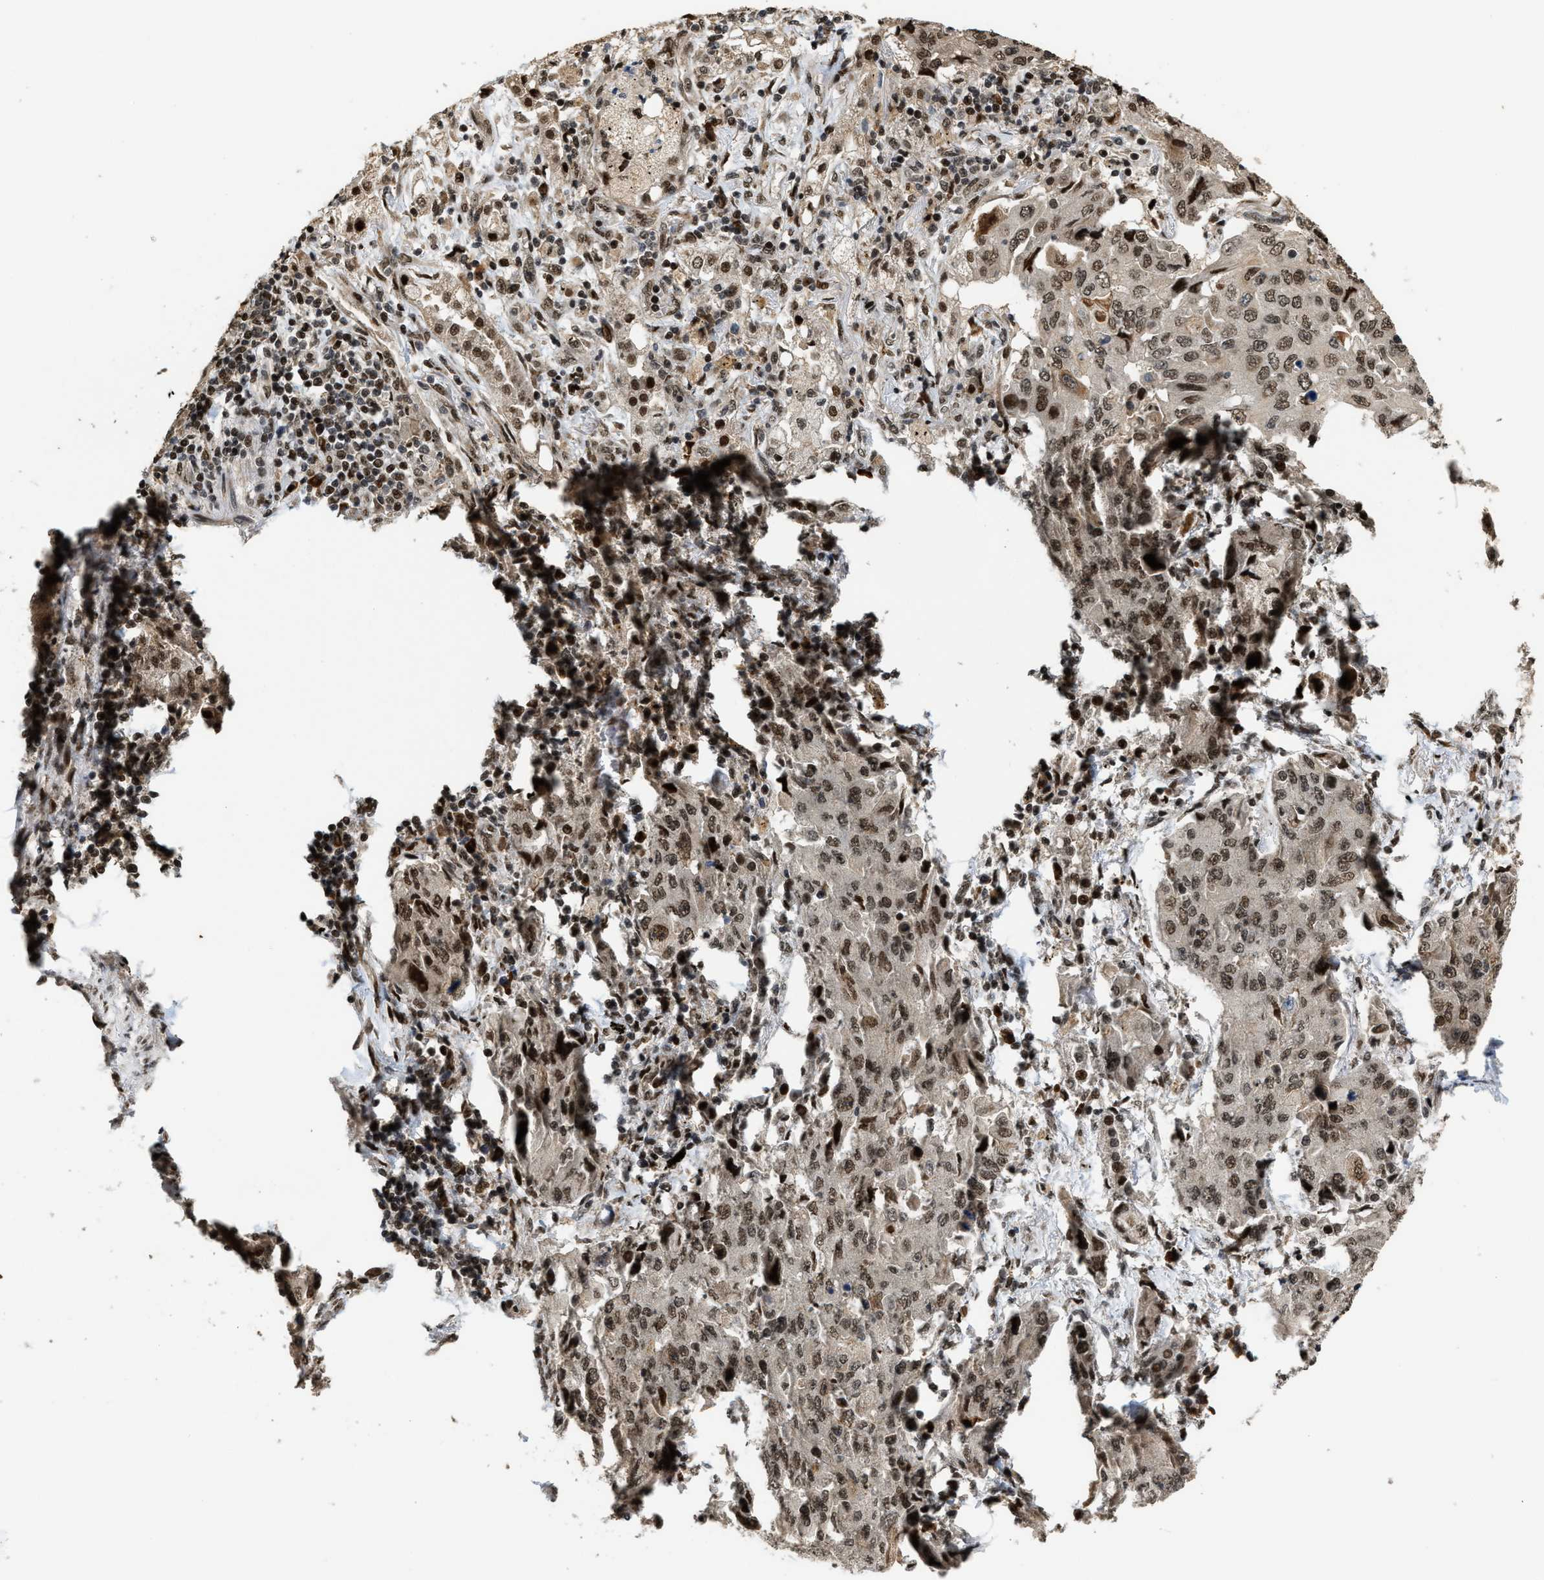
{"staining": {"intensity": "moderate", "quantity": ">75%", "location": "nuclear"}, "tissue": "lung cancer", "cell_type": "Tumor cells", "image_type": "cancer", "snomed": [{"axis": "morphology", "description": "Adenocarcinoma, NOS"}, {"axis": "topography", "description": "Lung"}], "caption": "Human lung adenocarcinoma stained with a protein marker exhibits moderate staining in tumor cells.", "gene": "SERTAD2", "patient": {"sex": "female", "age": 65}}